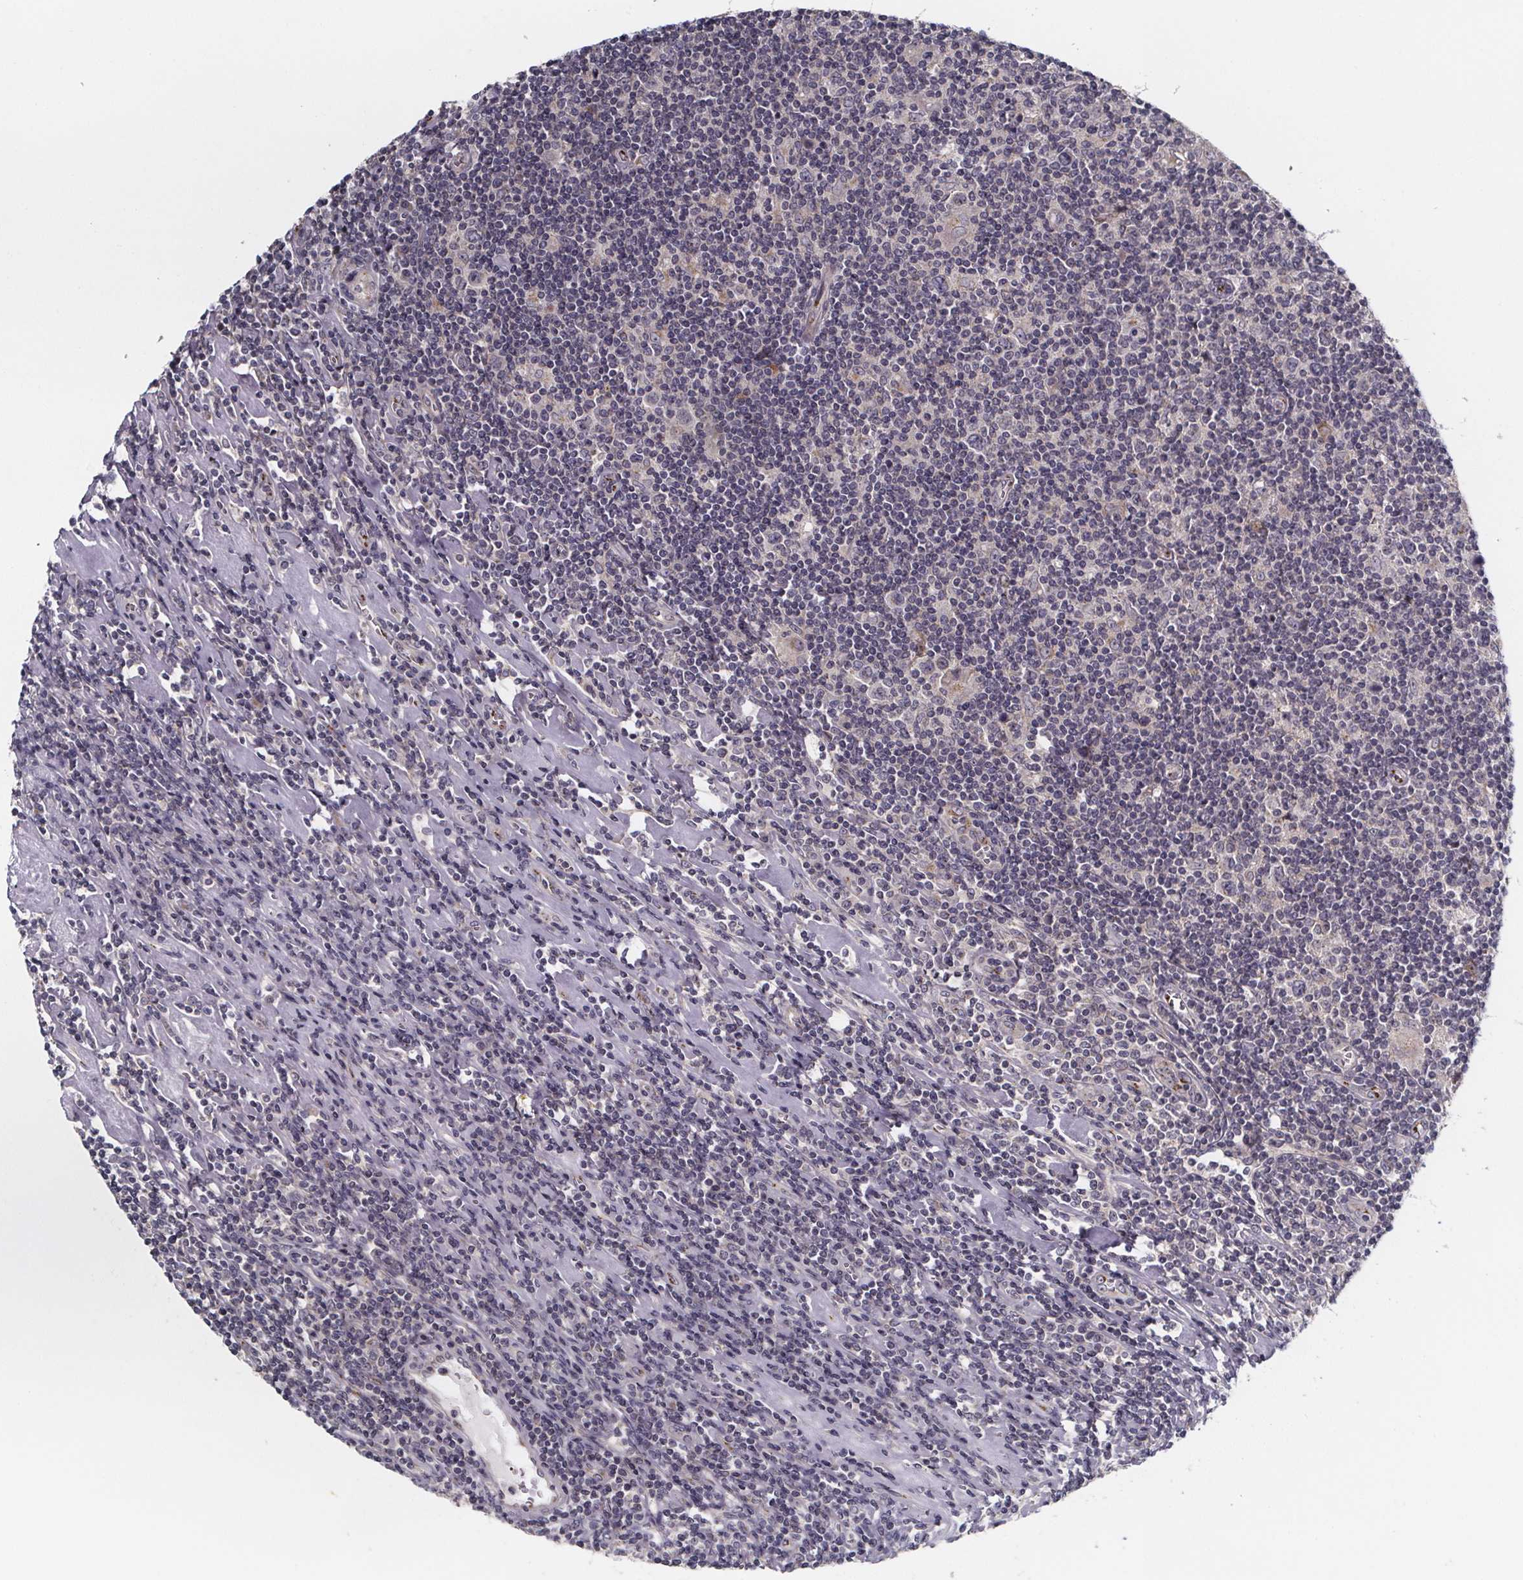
{"staining": {"intensity": "negative", "quantity": "none", "location": "none"}, "tissue": "lymphoma", "cell_type": "Tumor cells", "image_type": "cancer", "snomed": [{"axis": "morphology", "description": "Hodgkin's disease, NOS"}, {"axis": "topography", "description": "Lymph node"}], "caption": "Lymphoma stained for a protein using immunohistochemistry shows no staining tumor cells.", "gene": "NDST1", "patient": {"sex": "male", "age": 40}}